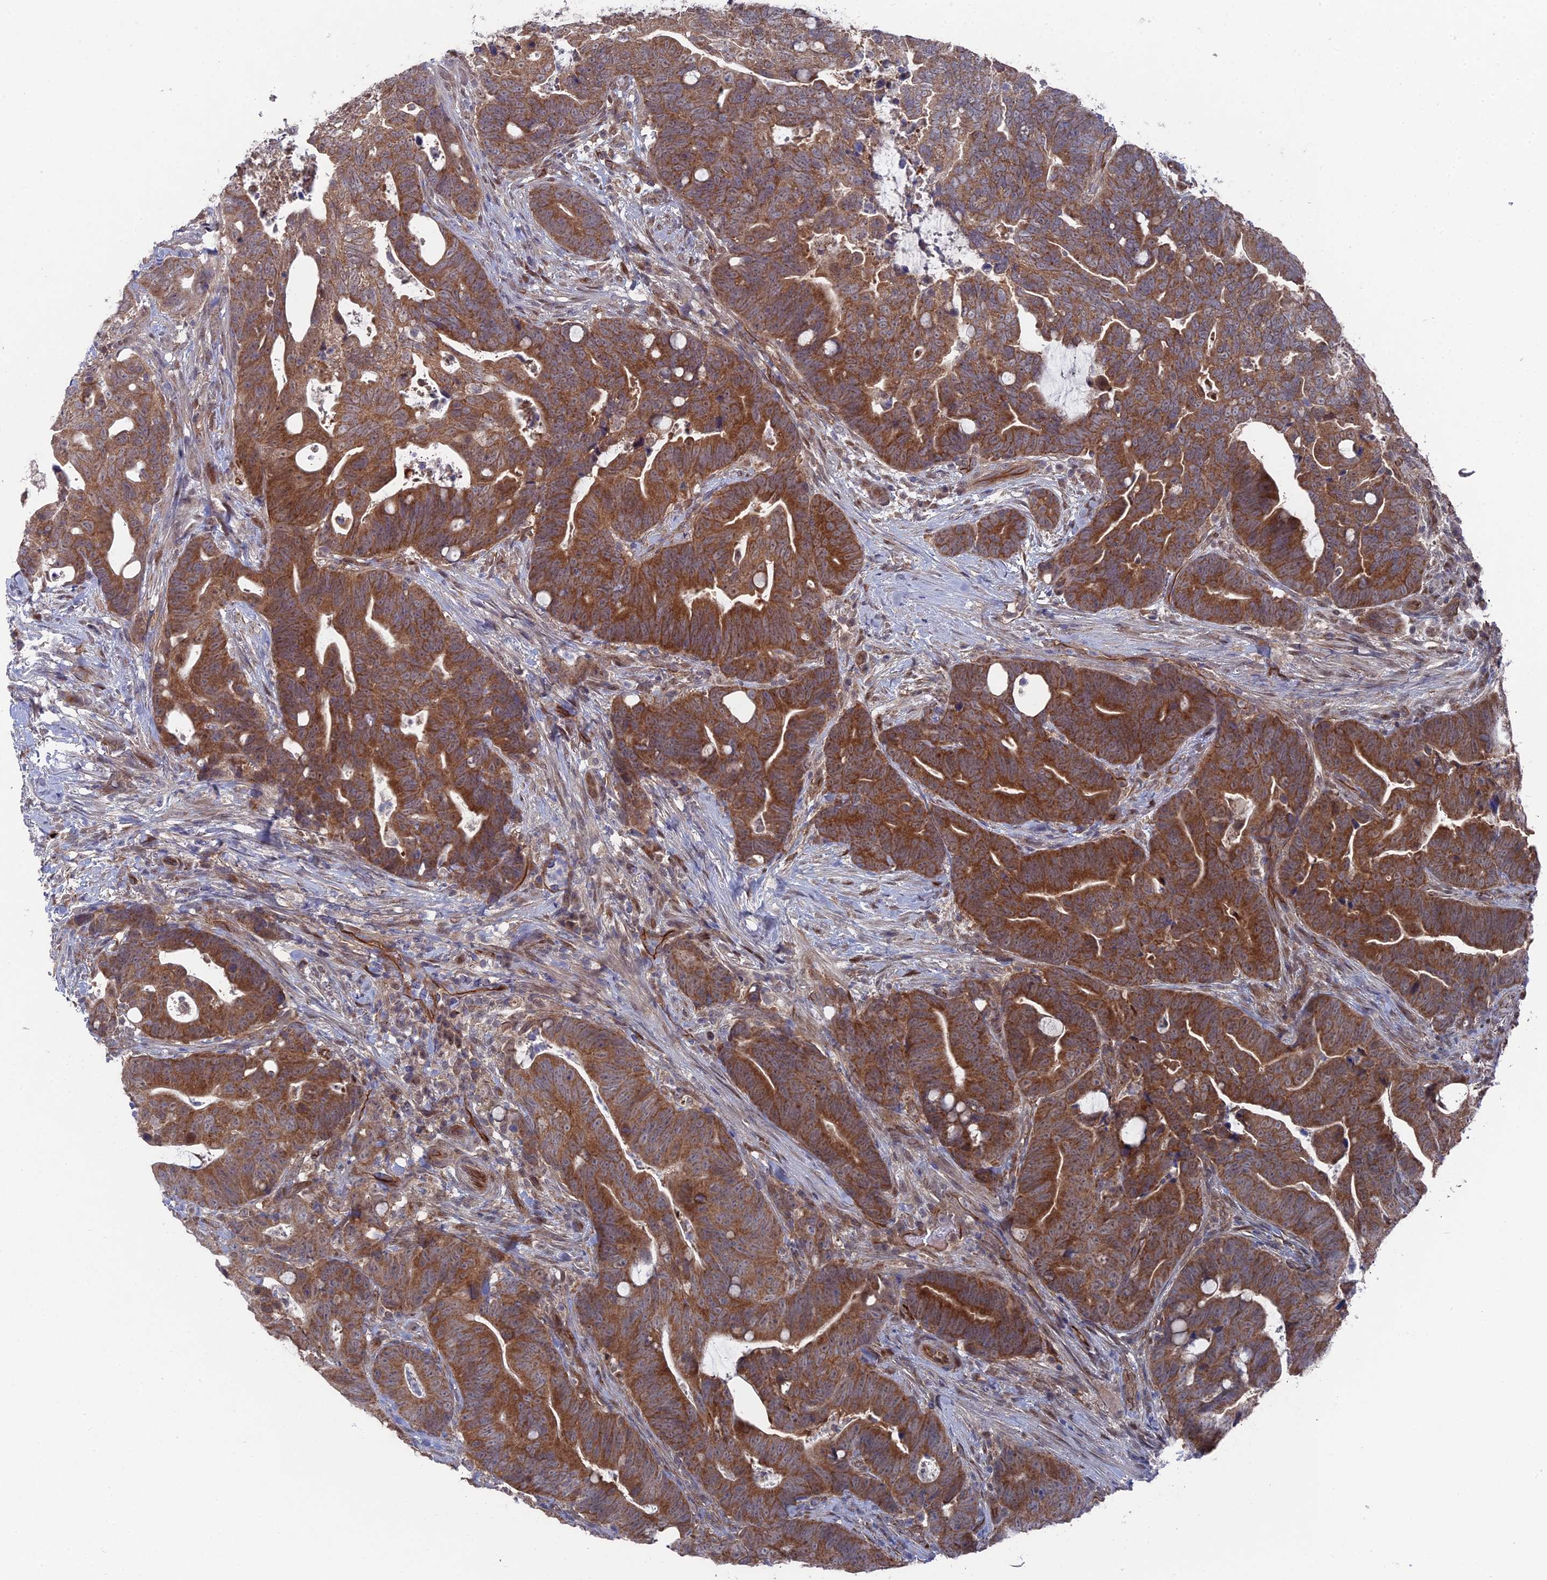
{"staining": {"intensity": "strong", "quantity": ">75%", "location": "cytoplasmic/membranous"}, "tissue": "colorectal cancer", "cell_type": "Tumor cells", "image_type": "cancer", "snomed": [{"axis": "morphology", "description": "Adenocarcinoma, NOS"}, {"axis": "topography", "description": "Colon"}], "caption": "Human adenocarcinoma (colorectal) stained with a brown dye shows strong cytoplasmic/membranous positive expression in about >75% of tumor cells.", "gene": "UNC5D", "patient": {"sex": "female", "age": 82}}